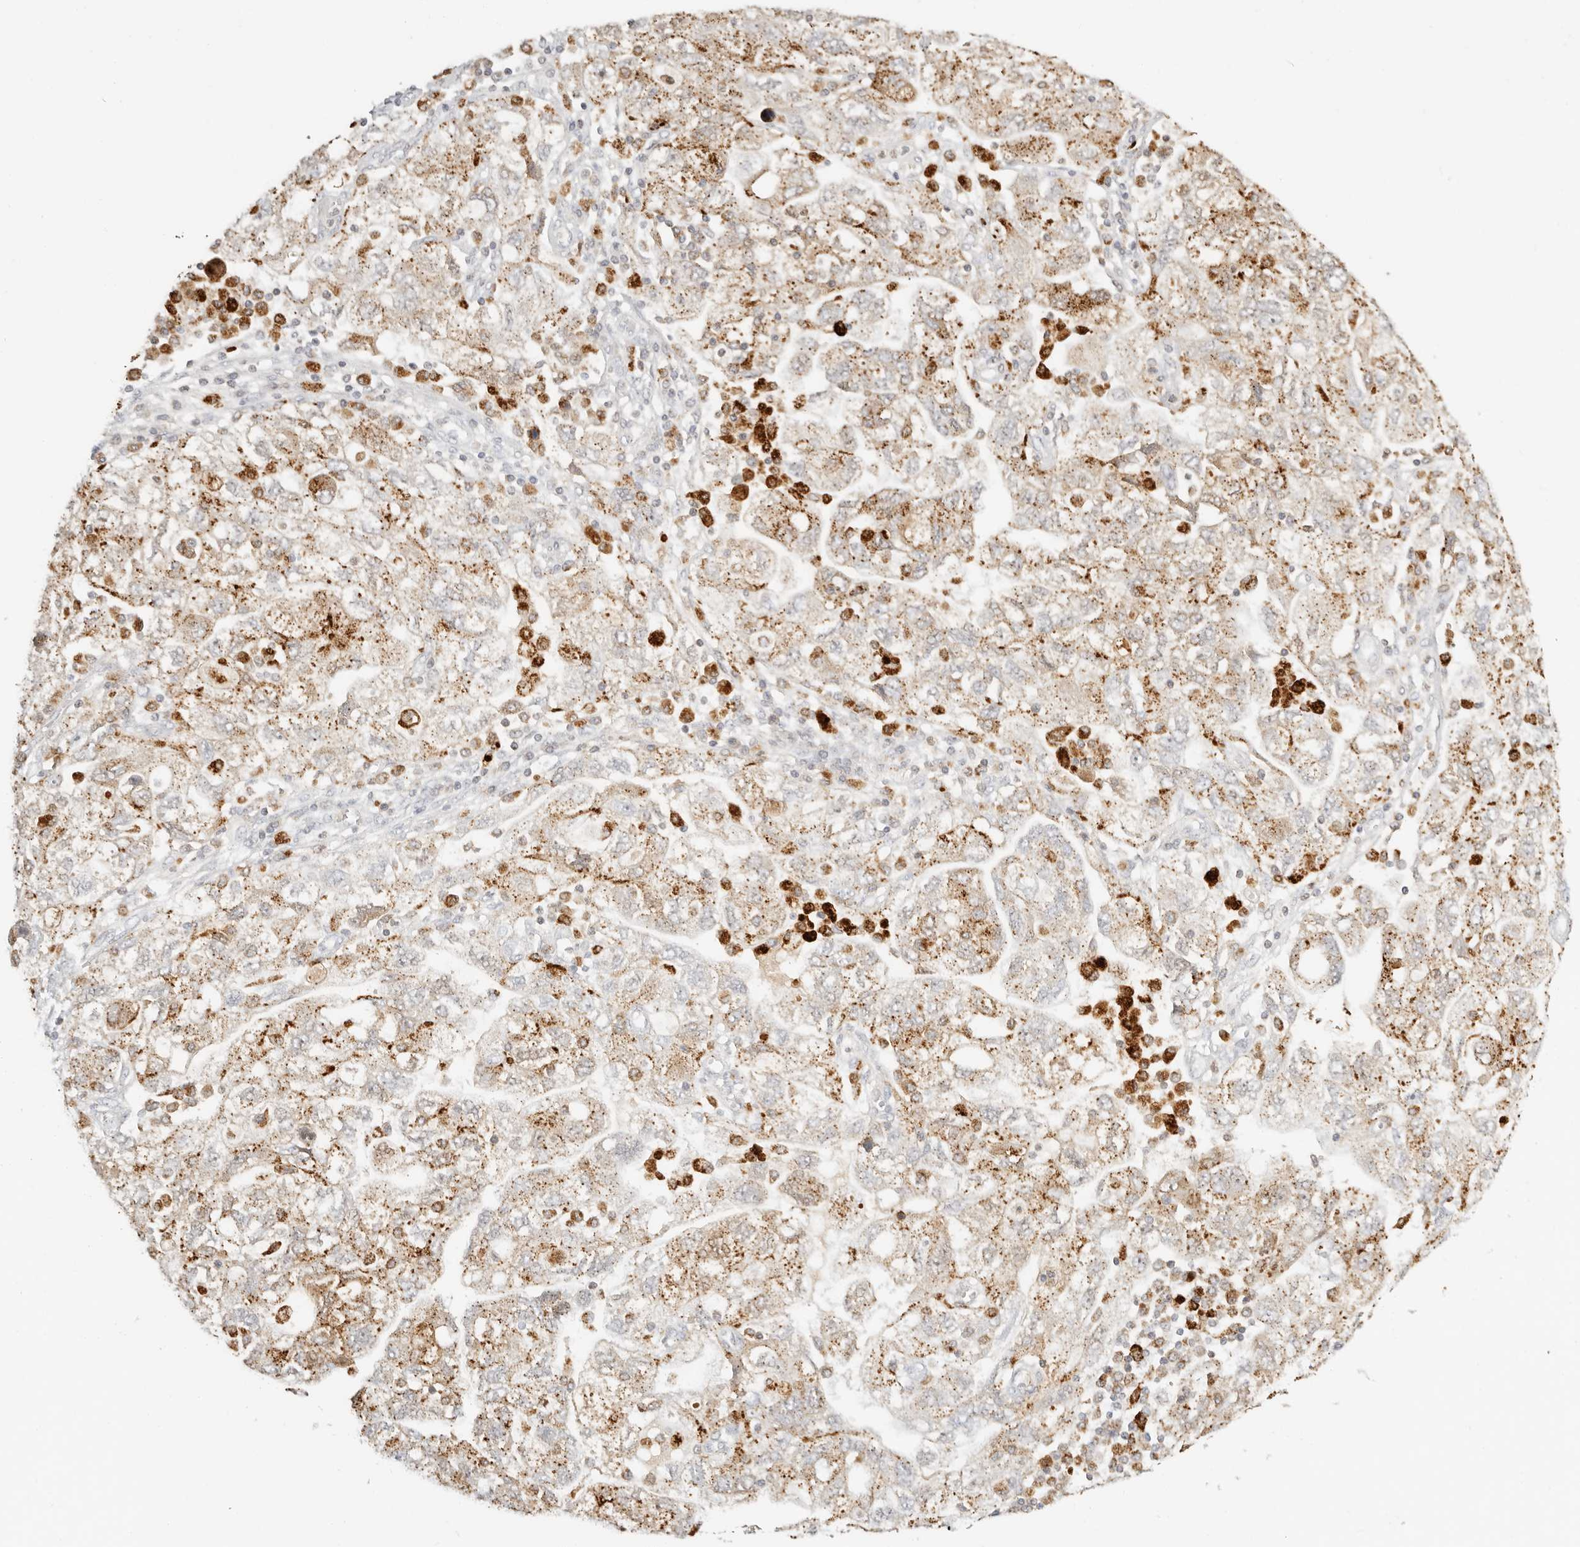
{"staining": {"intensity": "moderate", "quantity": ">75%", "location": "cytoplasmic/membranous"}, "tissue": "ovarian cancer", "cell_type": "Tumor cells", "image_type": "cancer", "snomed": [{"axis": "morphology", "description": "Carcinoma, NOS"}, {"axis": "morphology", "description": "Cystadenocarcinoma, serous, NOS"}, {"axis": "topography", "description": "Ovary"}], "caption": "A high-resolution micrograph shows immunohistochemistry staining of carcinoma (ovarian), which exhibits moderate cytoplasmic/membranous staining in about >75% of tumor cells.", "gene": "RNASET2", "patient": {"sex": "female", "age": 69}}